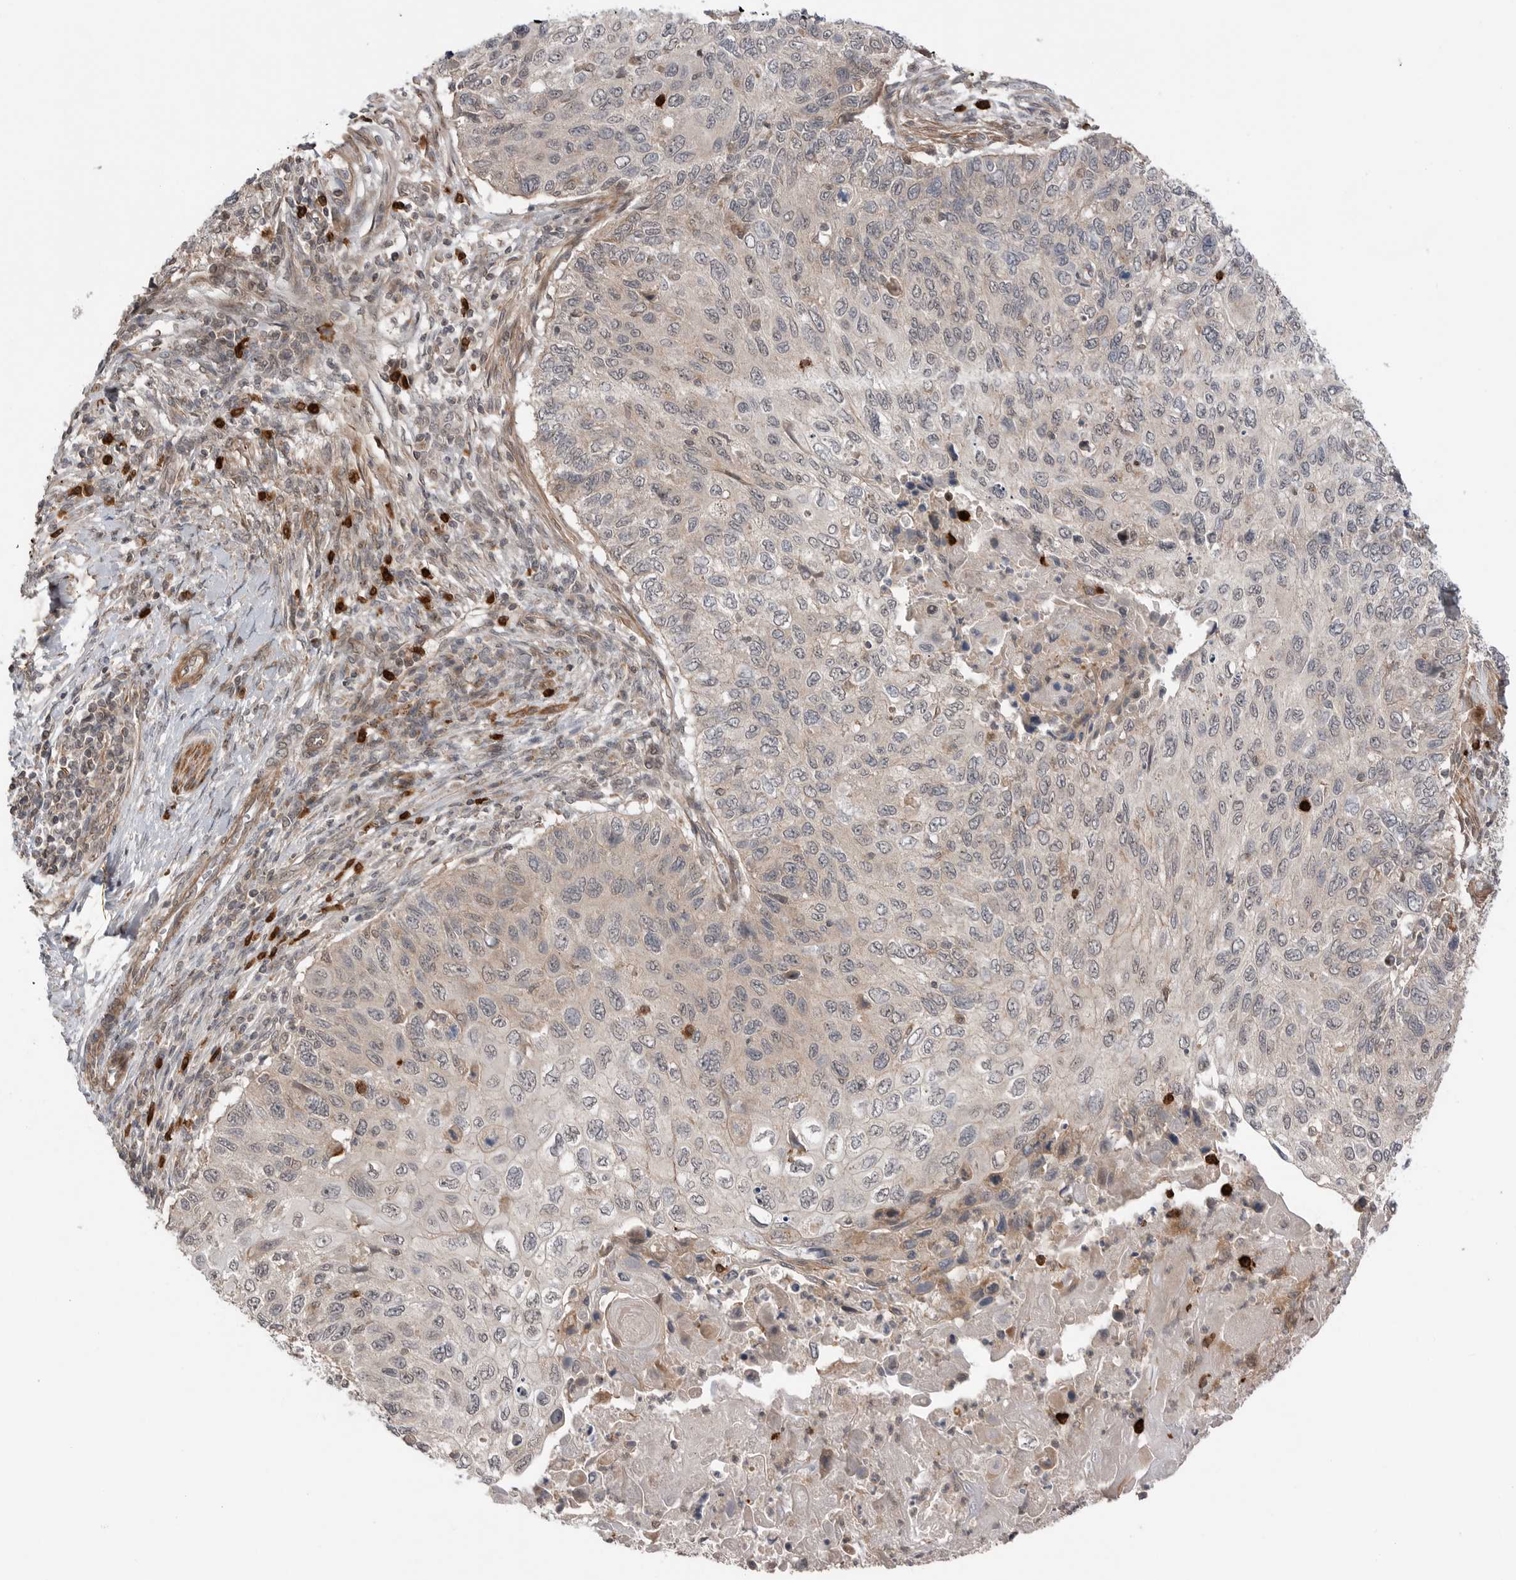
{"staining": {"intensity": "weak", "quantity": "<25%", "location": "cytoplasmic/membranous"}, "tissue": "cervical cancer", "cell_type": "Tumor cells", "image_type": "cancer", "snomed": [{"axis": "morphology", "description": "Squamous cell carcinoma, NOS"}, {"axis": "topography", "description": "Cervix"}], "caption": "There is no significant expression in tumor cells of cervical cancer (squamous cell carcinoma).", "gene": "PEAK1", "patient": {"sex": "female", "age": 70}}